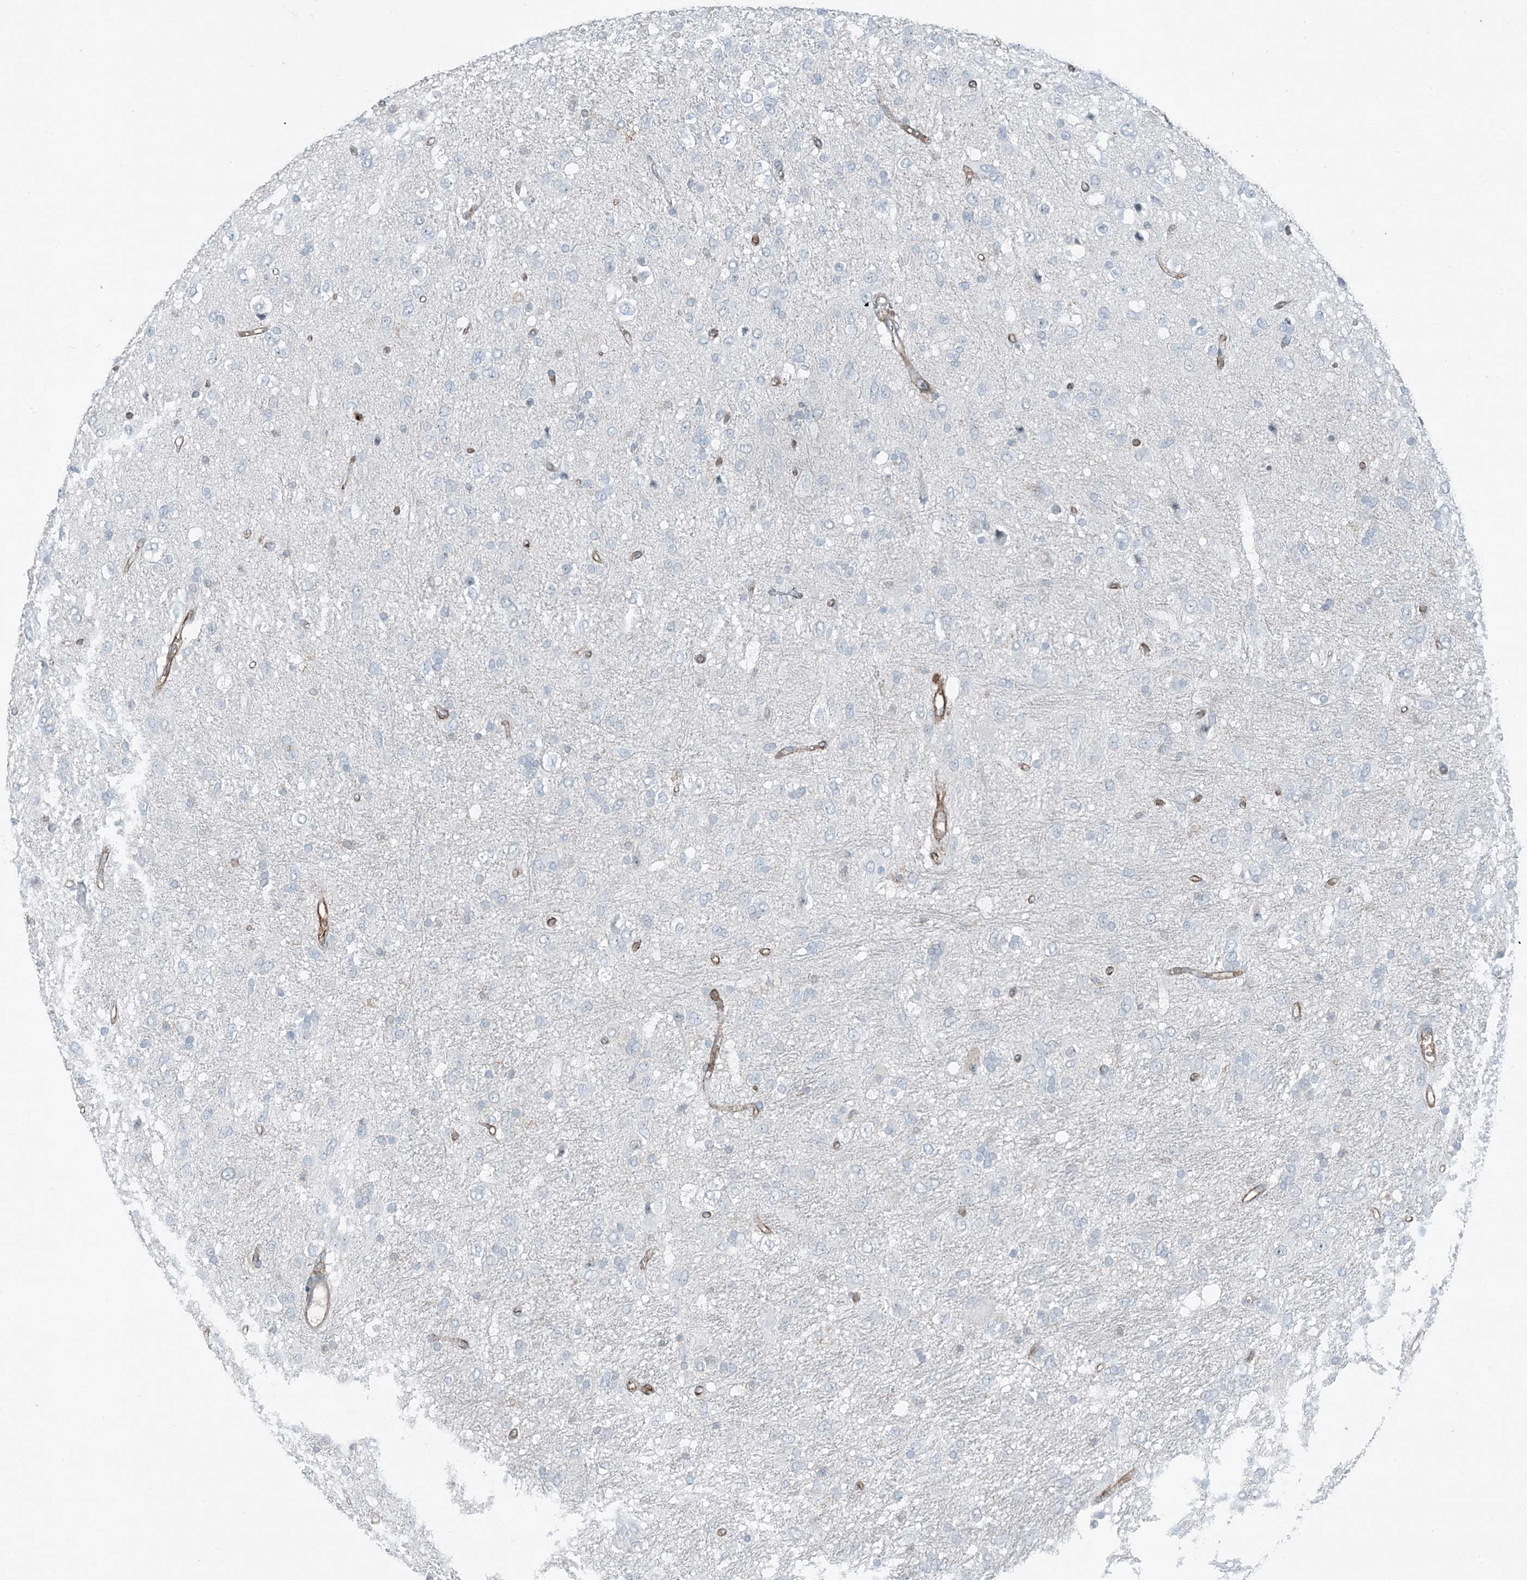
{"staining": {"intensity": "negative", "quantity": "none", "location": "none"}, "tissue": "glioma", "cell_type": "Tumor cells", "image_type": "cancer", "snomed": [{"axis": "morphology", "description": "Glioma, malignant, Low grade"}, {"axis": "topography", "description": "Brain"}], "caption": "This micrograph is of glioma stained with immunohistochemistry (IHC) to label a protein in brown with the nuclei are counter-stained blue. There is no expression in tumor cells.", "gene": "APOBEC3C", "patient": {"sex": "male", "age": 77}}